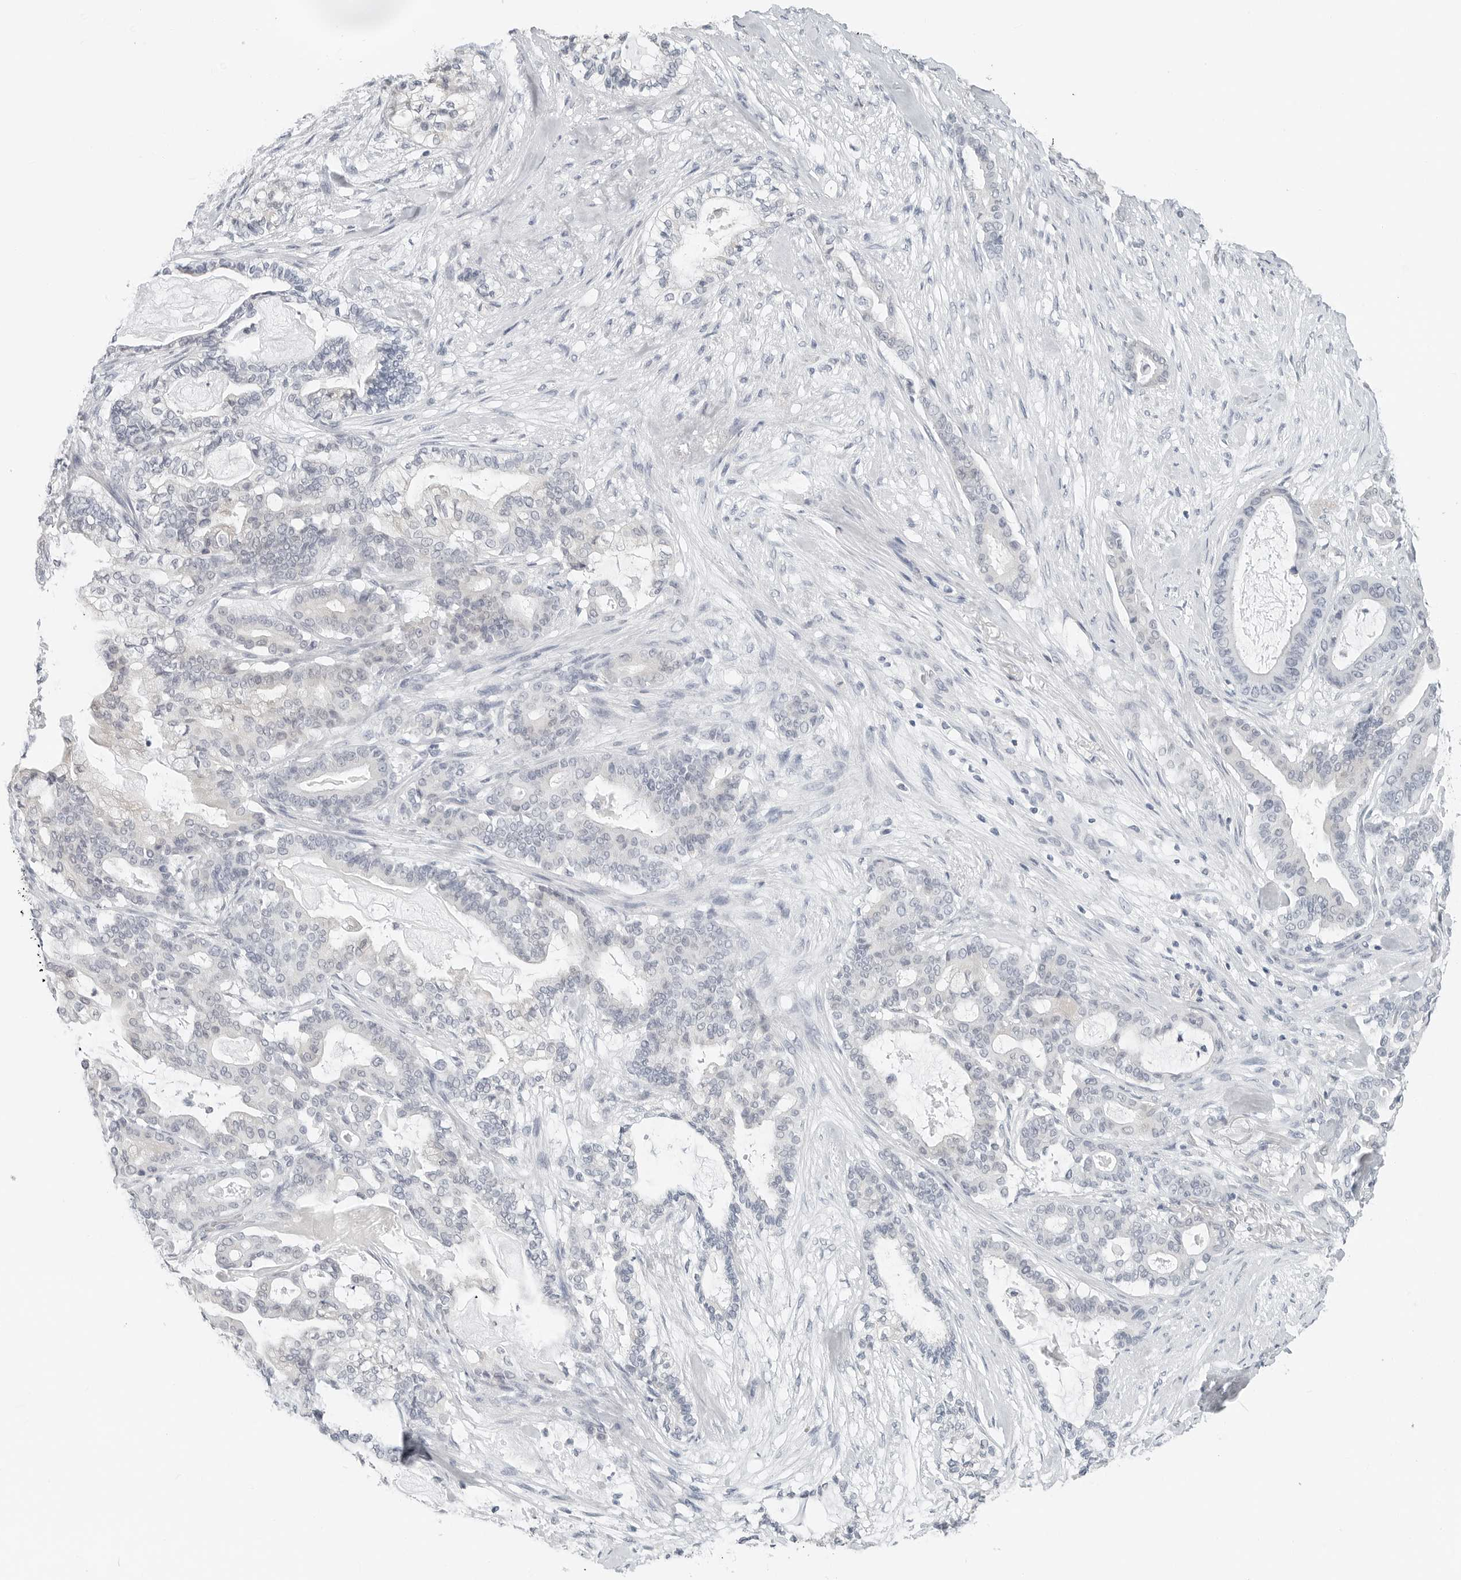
{"staining": {"intensity": "negative", "quantity": "none", "location": "none"}, "tissue": "pancreatic cancer", "cell_type": "Tumor cells", "image_type": "cancer", "snomed": [{"axis": "morphology", "description": "Adenocarcinoma, NOS"}, {"axis": "topography", "description": "Pancreas"}], "caption": "IHC histopathology image of neoplastic tissue: pancreatic cancer (adenocarcinoma) stained with DAB (3,3'-diaminobenzidine) demonstrates no significant protein positivity in tumor cells.", "gene": "XIRP1", "patient": {"sex": "male", "age": 63}}